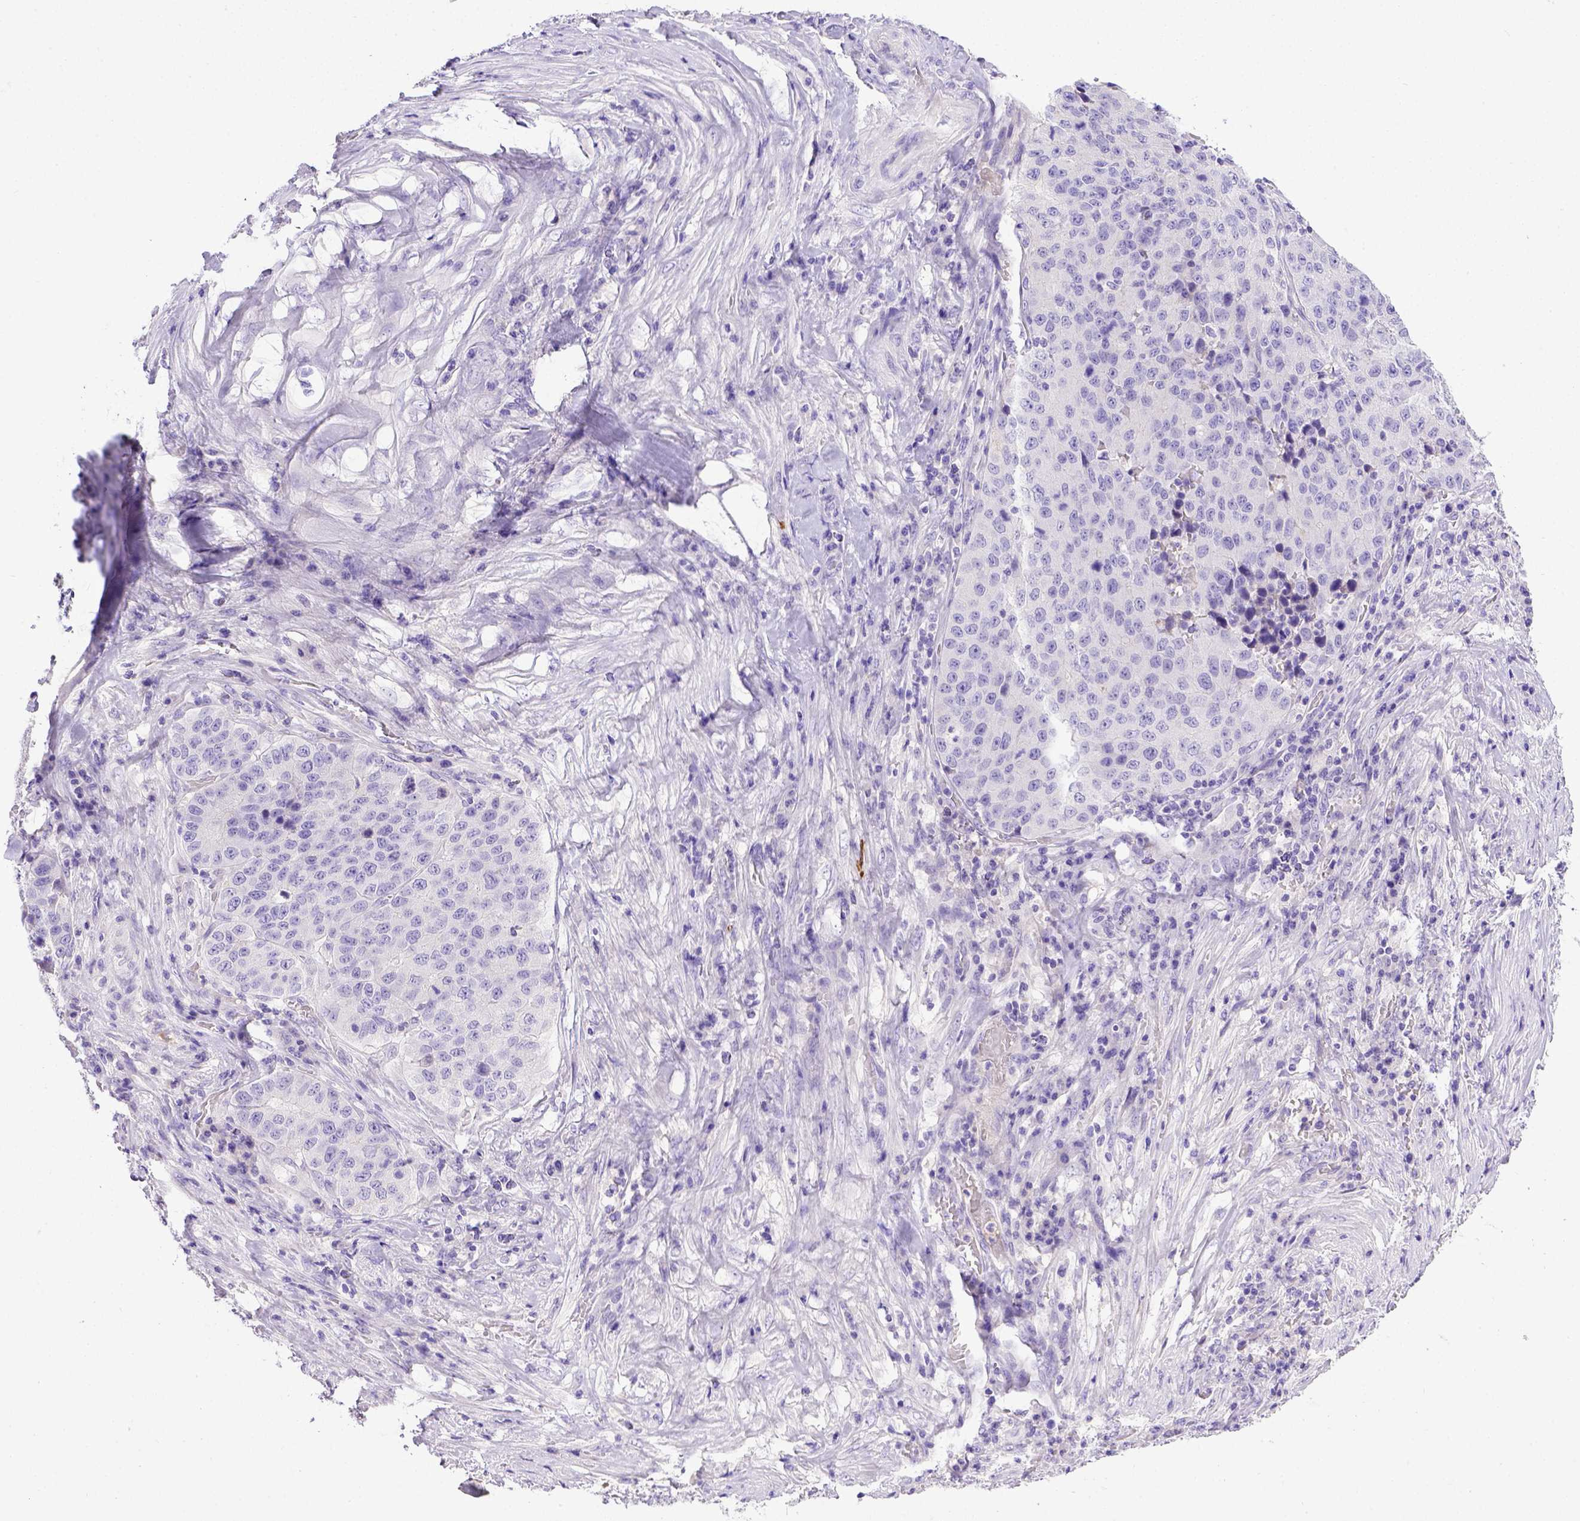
{"staining": {"intensity": "negative", "quantity": "none", "location": "none"}, "tissue": "stomach cancer", "cell_type": "Tumor cells", "image_type": "cancer", "snomed": [{"axis": "morphology", "description": "Adenocarcinoma, NOS"}, {"axis": "topography", "description": "Stomach"}], "caption": "This is a image of IHC staining of stomach cancer, which shows no positivity in tumor cells.", "gene": "BTN1A1", "patient": {"sex": "male", "age": 71}}